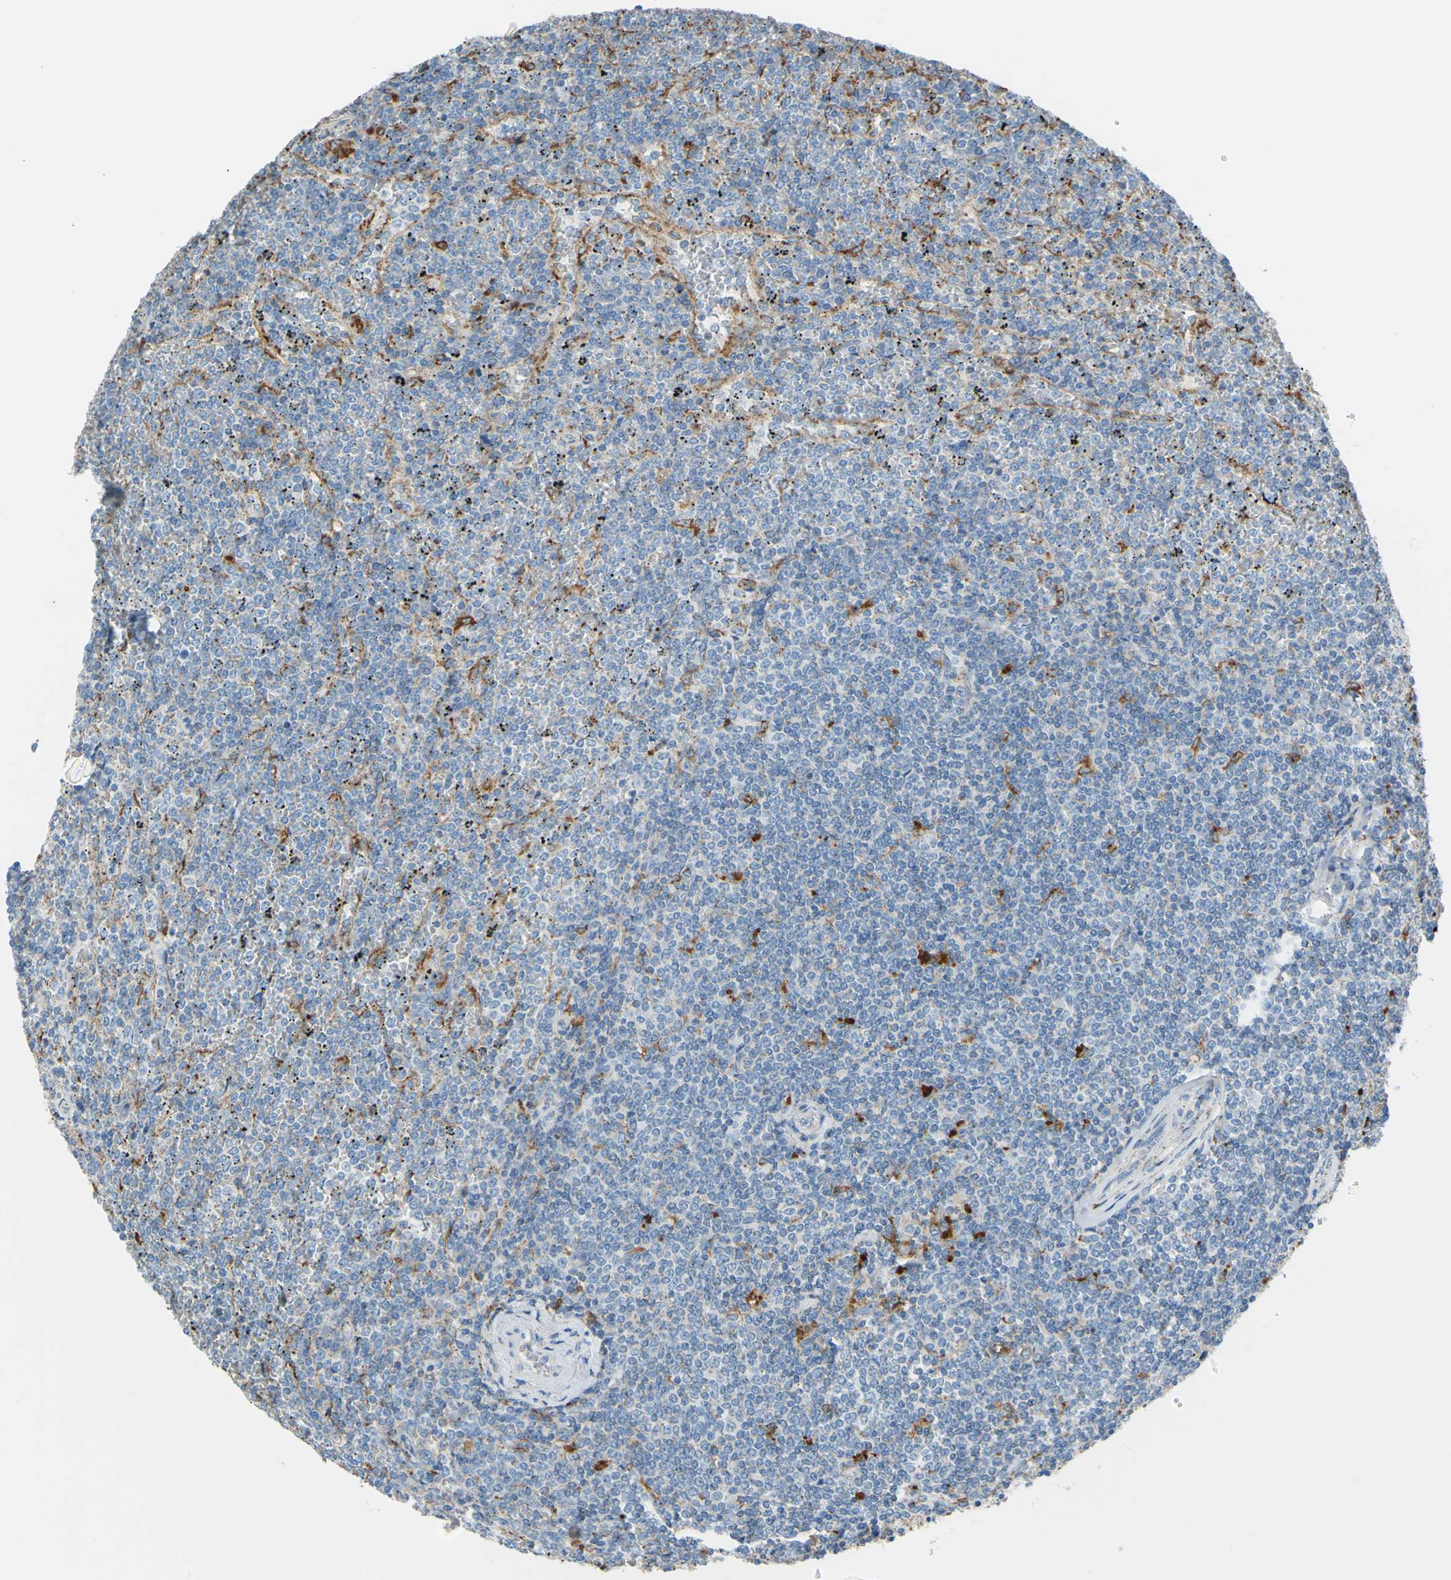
{"staining": {"intensity": "negative", "quantity": "none", "location": "none"}, "tissue": "lymphoma", "cell_type": "Tumor cells", "image_type": "cancer", "snomed": [{"axis": "morphology", "description": "Malignant lymphoma, non-Hodgkin's type, Low grade"}, {"axis": "topography", "description": "Spleen"}], "caption": "Low-grade malignant lymphoma, non-Hodgkin's type was stained to show a protein in brown. There is no significant staining in tumor cells.", "gene": "CTSD", "patient": {"sex": "female", "age": 19}}